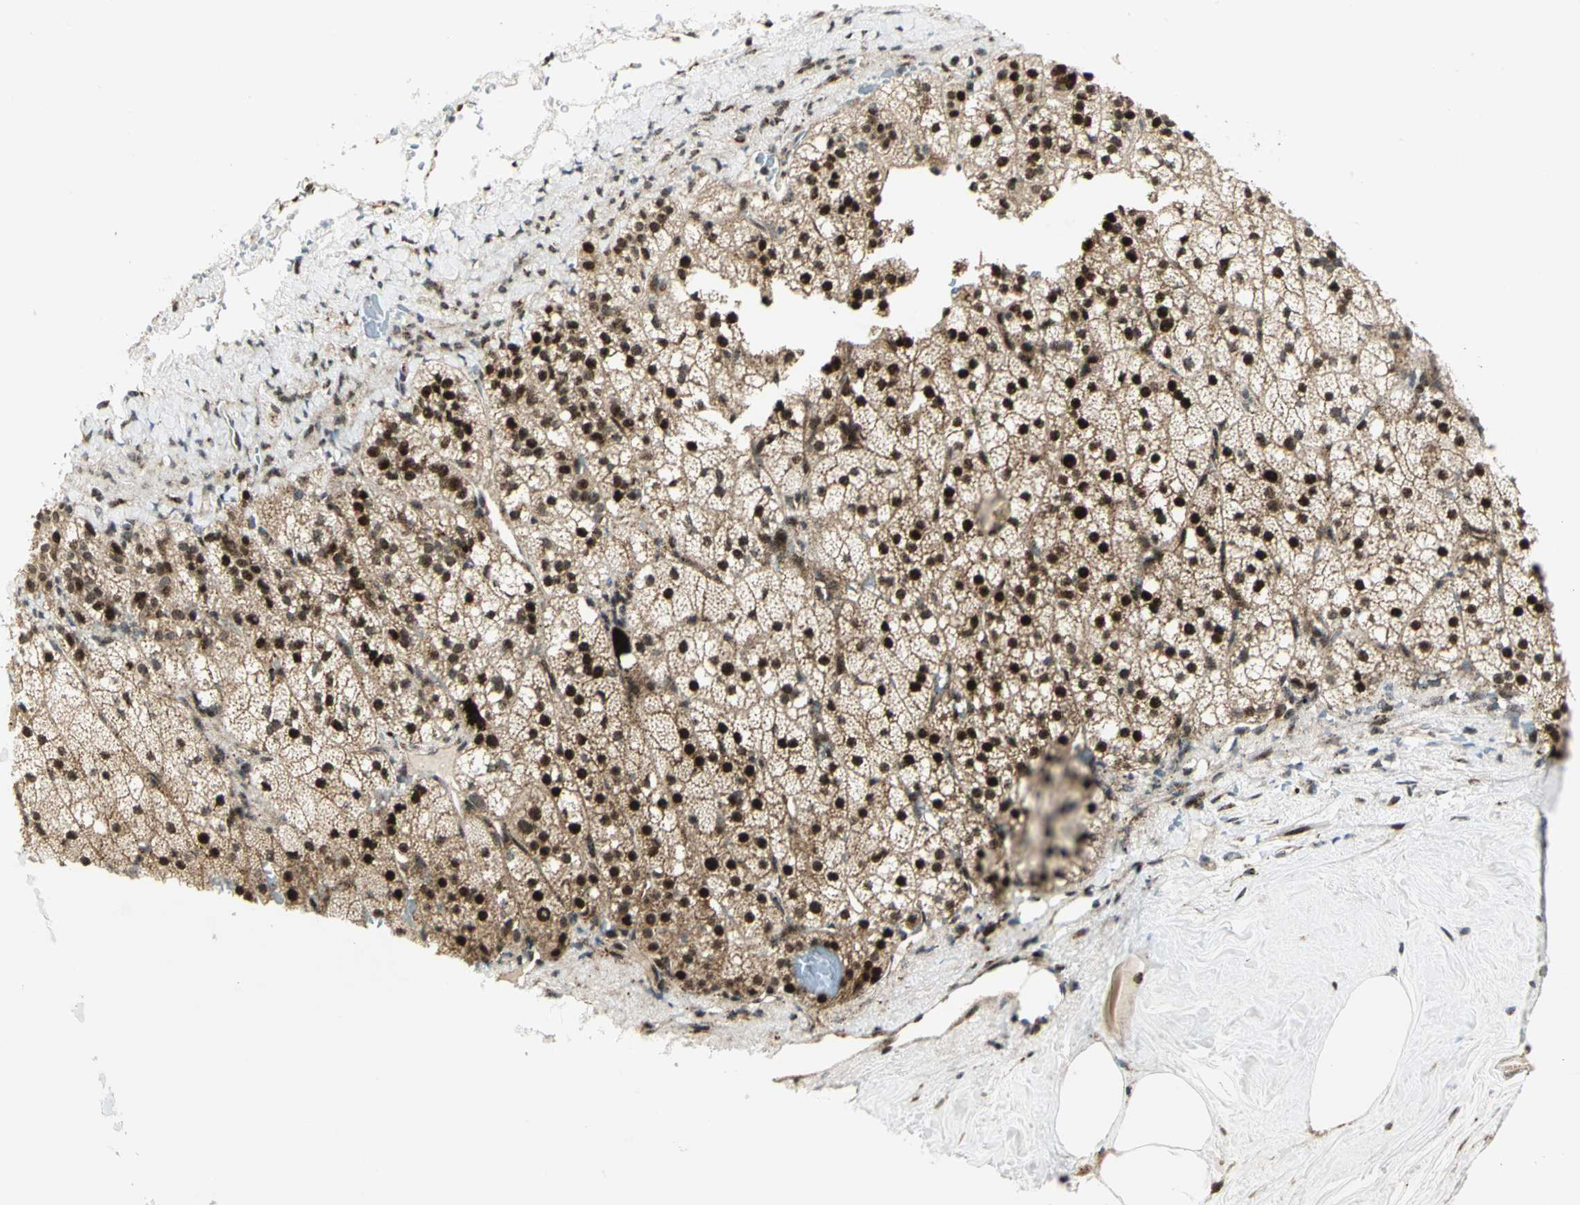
{"staining": {"intensity": "strong", "quantity": ">75%", "location": "cytoplasmic/membranous,nuclear"}, "tissue": "adrenal gland", "cell_type": "Glandular cells", "image_type": "normal", "snomed": [{"axis": "morphology", "description": "Normal tissue, NOS"}, {"axis": "topography", "description": "Adrenal gland"}], "caption": "A high-resolution micrograph shows immunohistochemistry (IHC) staining of benign adrenal gland, which shows strong cytoplasmic/membranous,nuclear positivity in about >75% of glandular cells. The staining was performed using DAB, with brown indicating positive protein expression. Nuclei are stained blue with hematoxylin.", "gene": "ATP6V1A", "patient": {"sex": "male", "age": 35}}